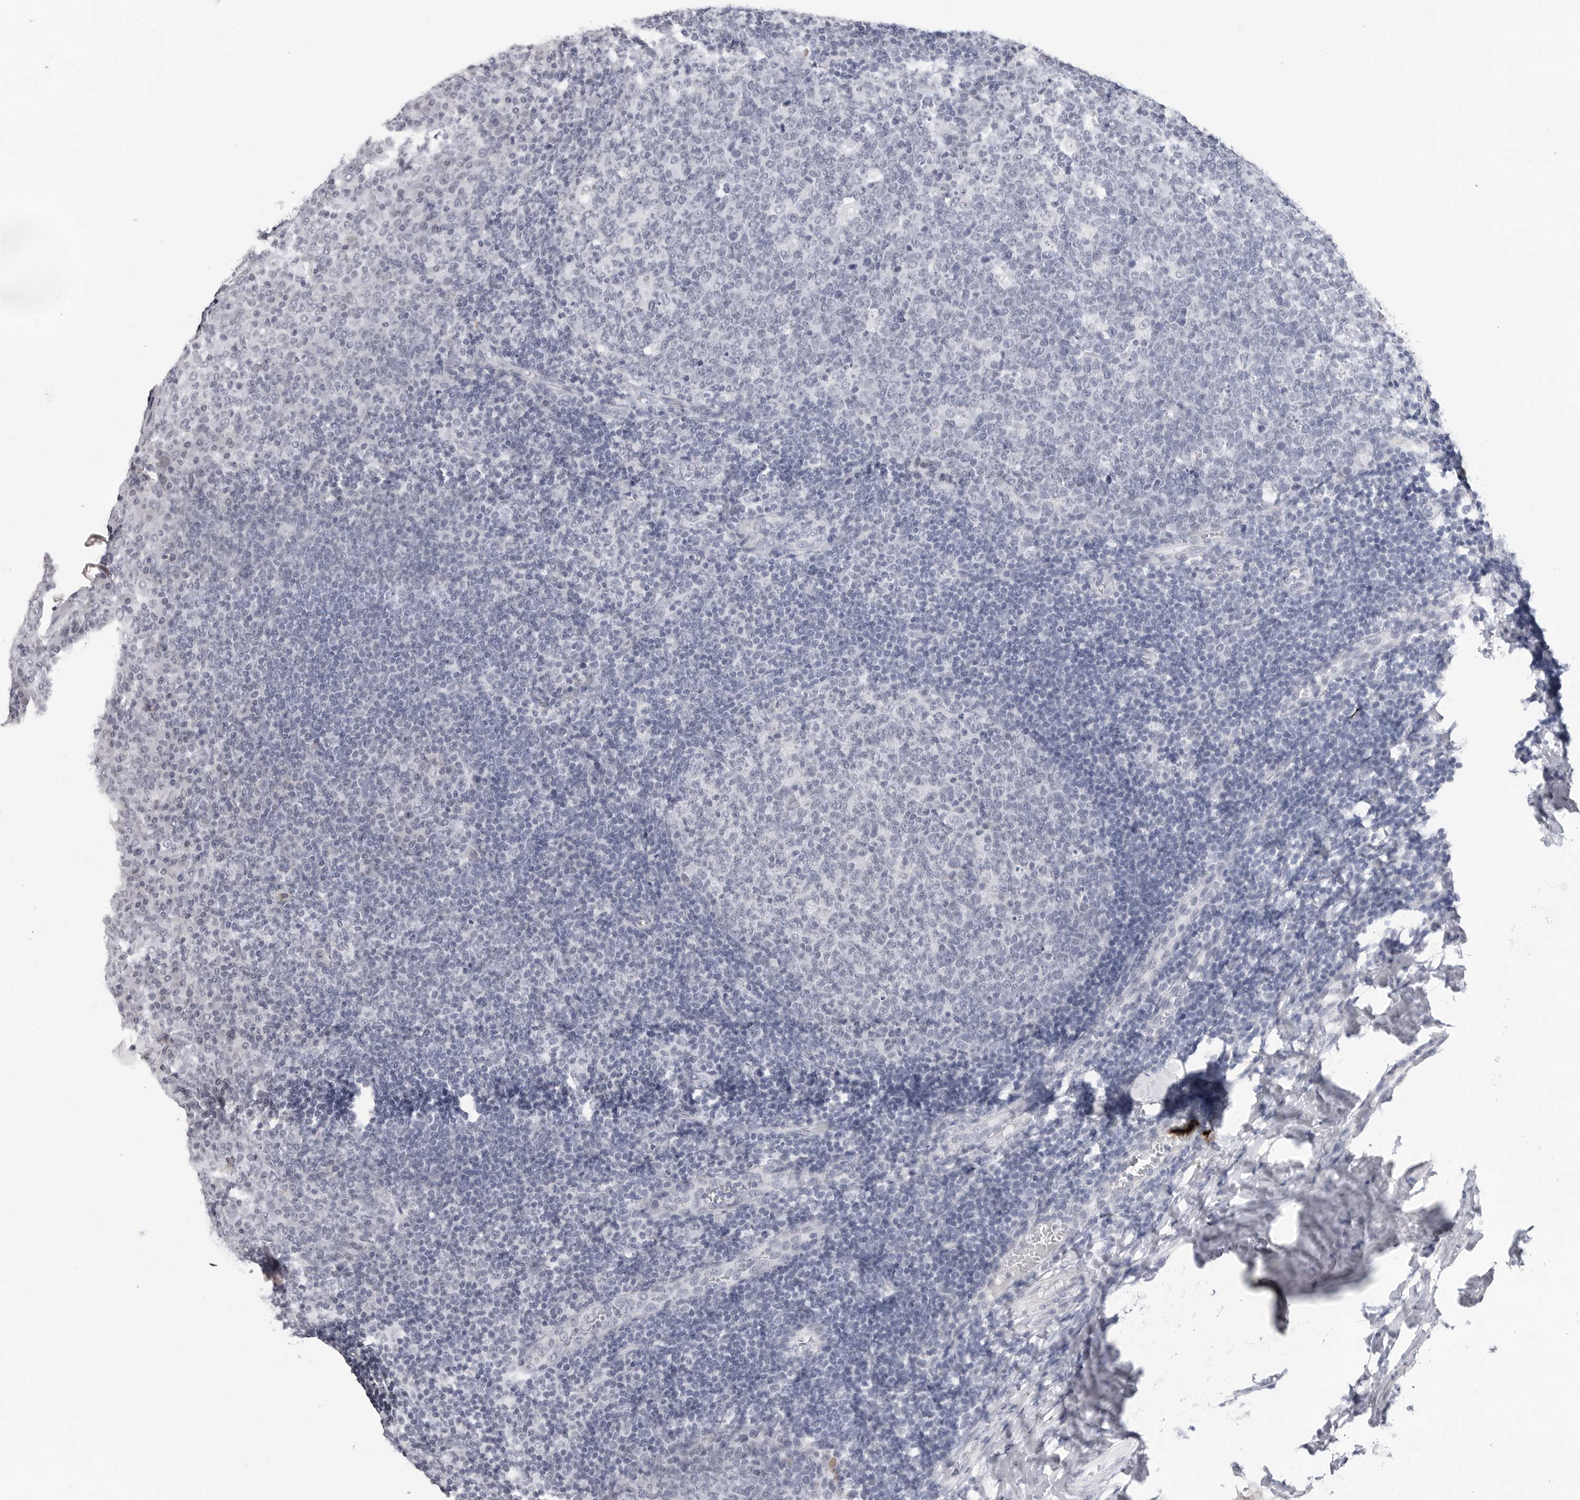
{"staining": {"intensity": "negative", "quantity": "none", "location": "none"}, "tissue": "tonsil", "cell_type": "Germinal center cells", "image_type": "normal", "snomed": [{"axis": "morphology", "description": "Normal tissue, NOS"}, {"axis": "topography", "description": "Tonsil"}], "caption": "High power microscopy micrograph of an immunohistochemistry (IHC) image of normal tonsil, revealing no significant expression in germinal center cells. (Brightfield microscopy of DAB immunohistochemistry at high magnification).", "gene": "PGA3", "patient": {"sex": "female", "age": 19}}